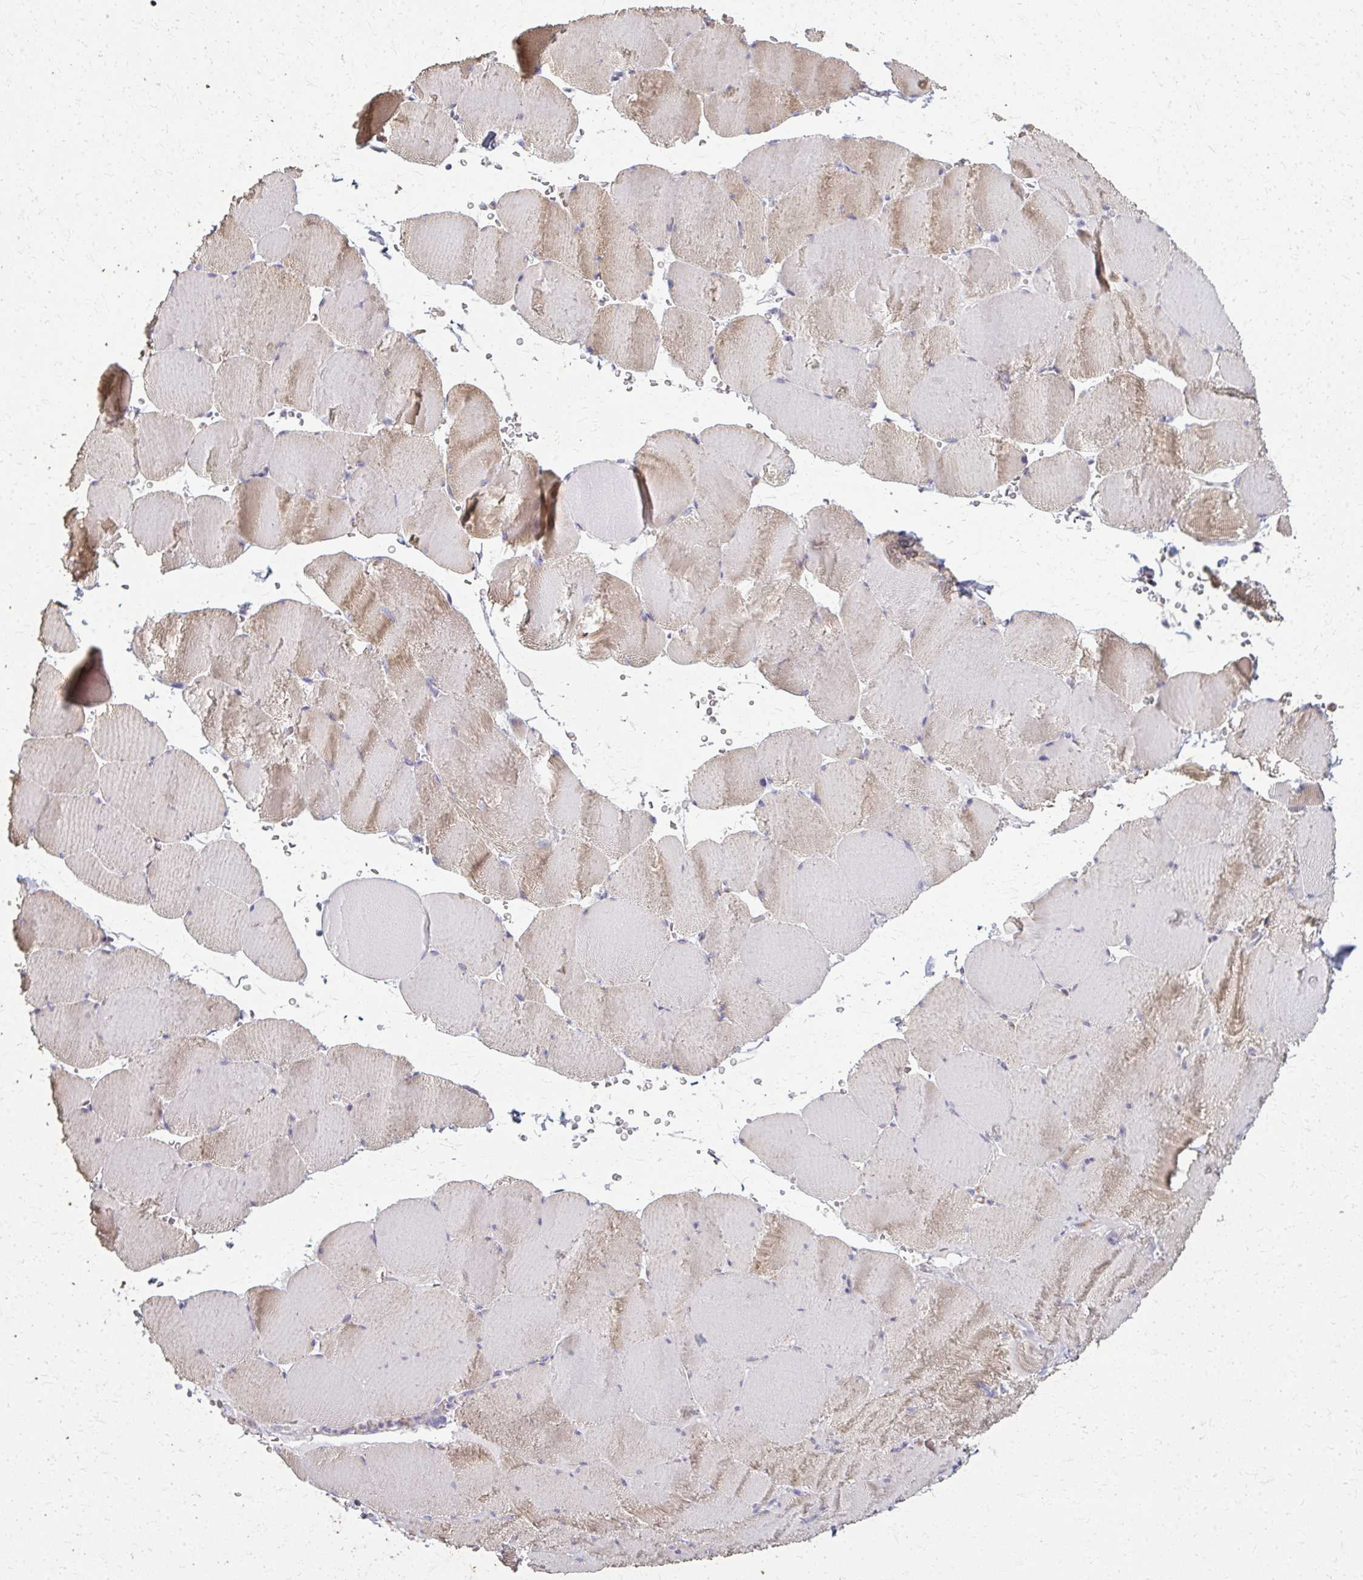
{"staining": {"intensity": "weak", "quantity": ">75%", "location": "cytoplasmic/membranous"}, "tissue": "skeletal muscle", "cell_type": "Myocytes", "image_type": "normal", "snomed": [{"axis": "morphology", "description": "Normal tissue, NOS"}, {"axis": "topography", "description": "Skeletal muscle"}, {"axis": "topography", "description": "Head-Neck"}], "caption": "Immunohistochemical staining of benign skeletal muscle demonstrates weak cytoplasmic/membranous protein staining in approximately >75% of myocytes.", "gene": "TENM4", "patient": {"sex": "male", "age": 66}}